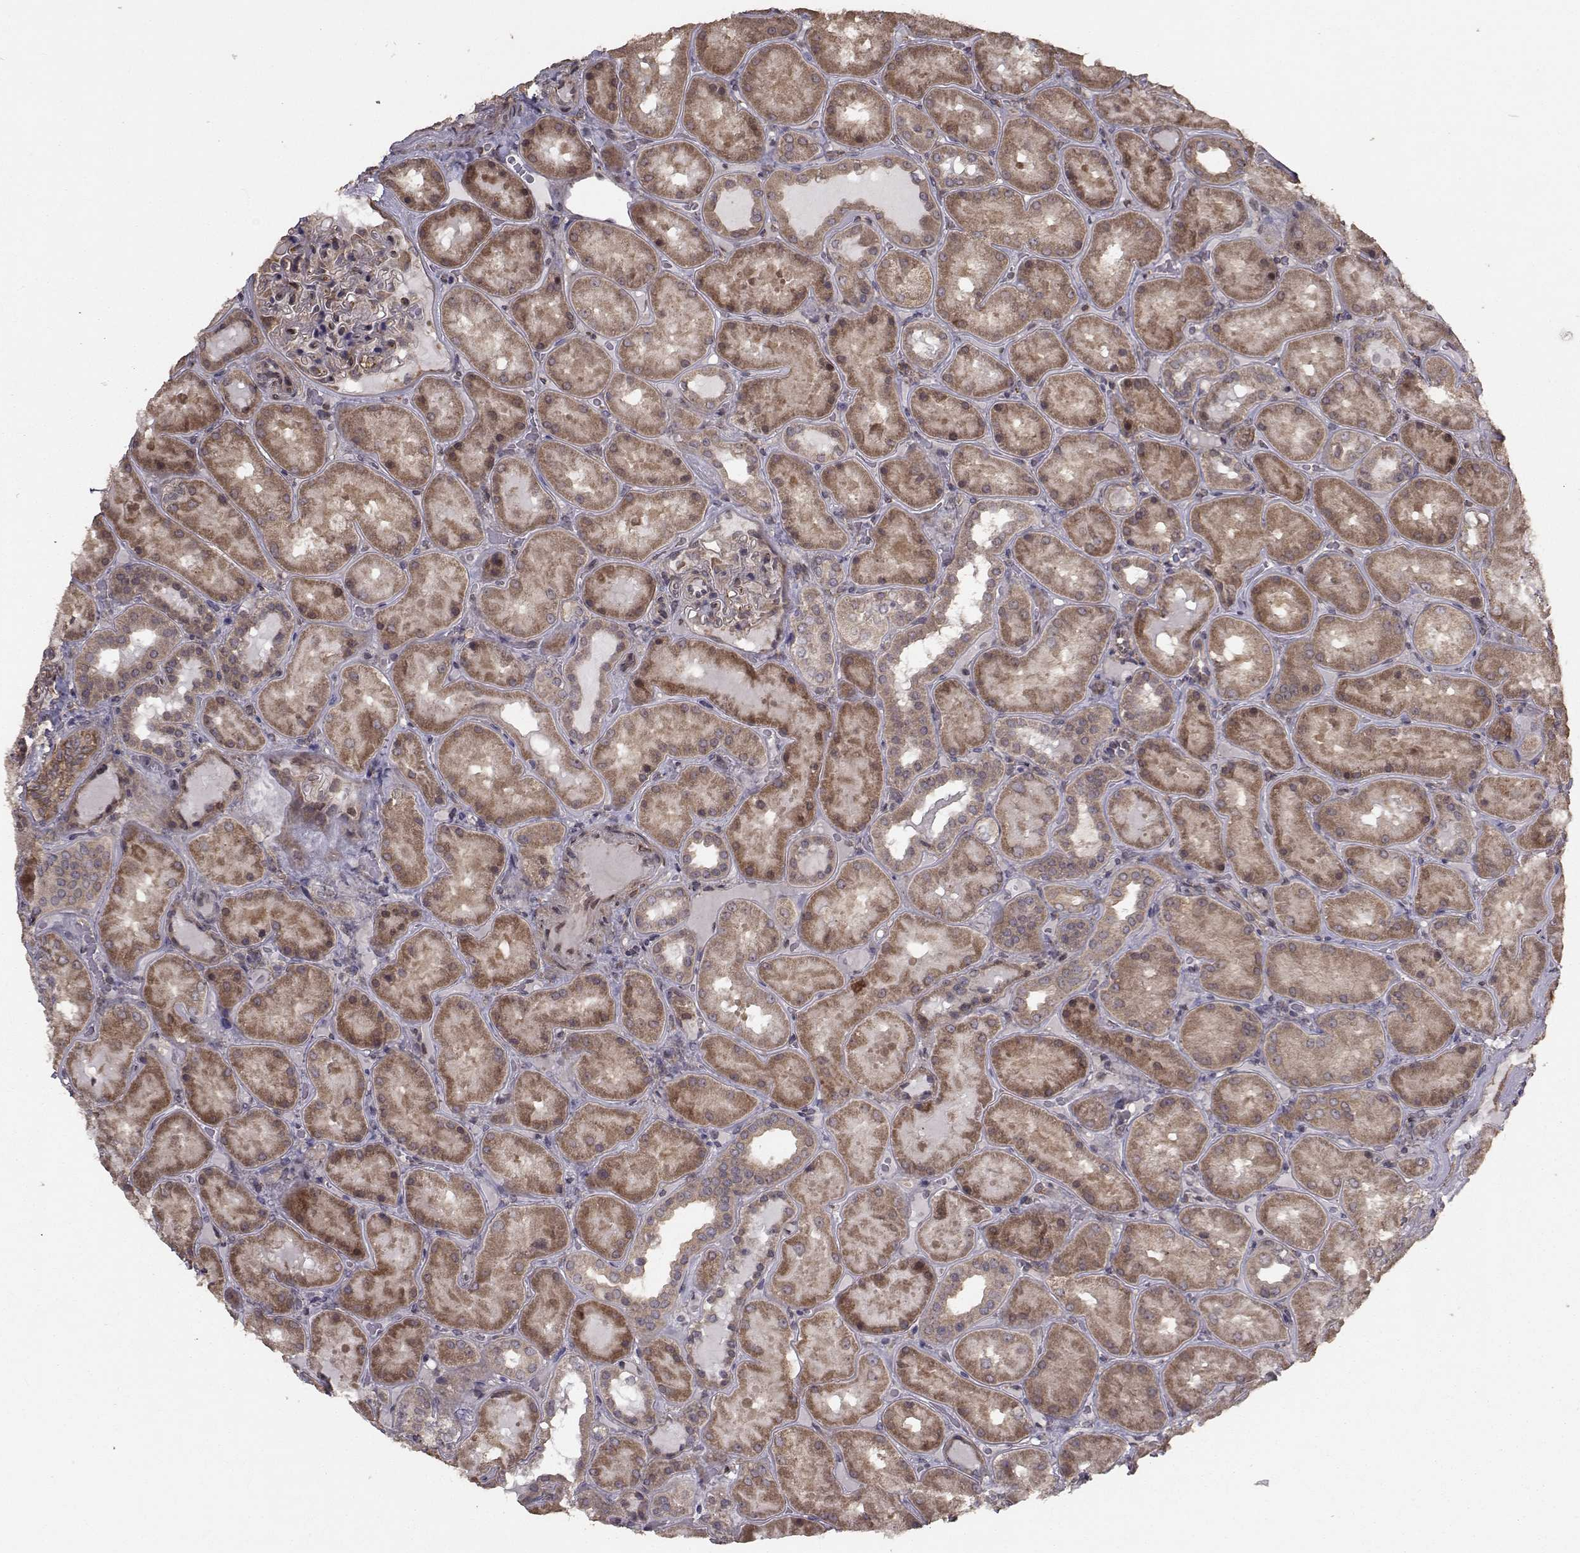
{"staining": {"intensity": "negative", "quantity": "none", "location": "none"}, "tissue": "kidney", "cell_type": "Cells in glomeruli", "image_type": "normal", "snomed": [{"axis": "morphology", "description": "Normal tissue, NOS"}, {"axis": "topography", "description": "Kidney"}], "caption": "IHC of unremarkable kidney displays no expression in cells in glomeruli.", "gene": "TRIP10", "patient": {"sex": "male", "age": 73}}